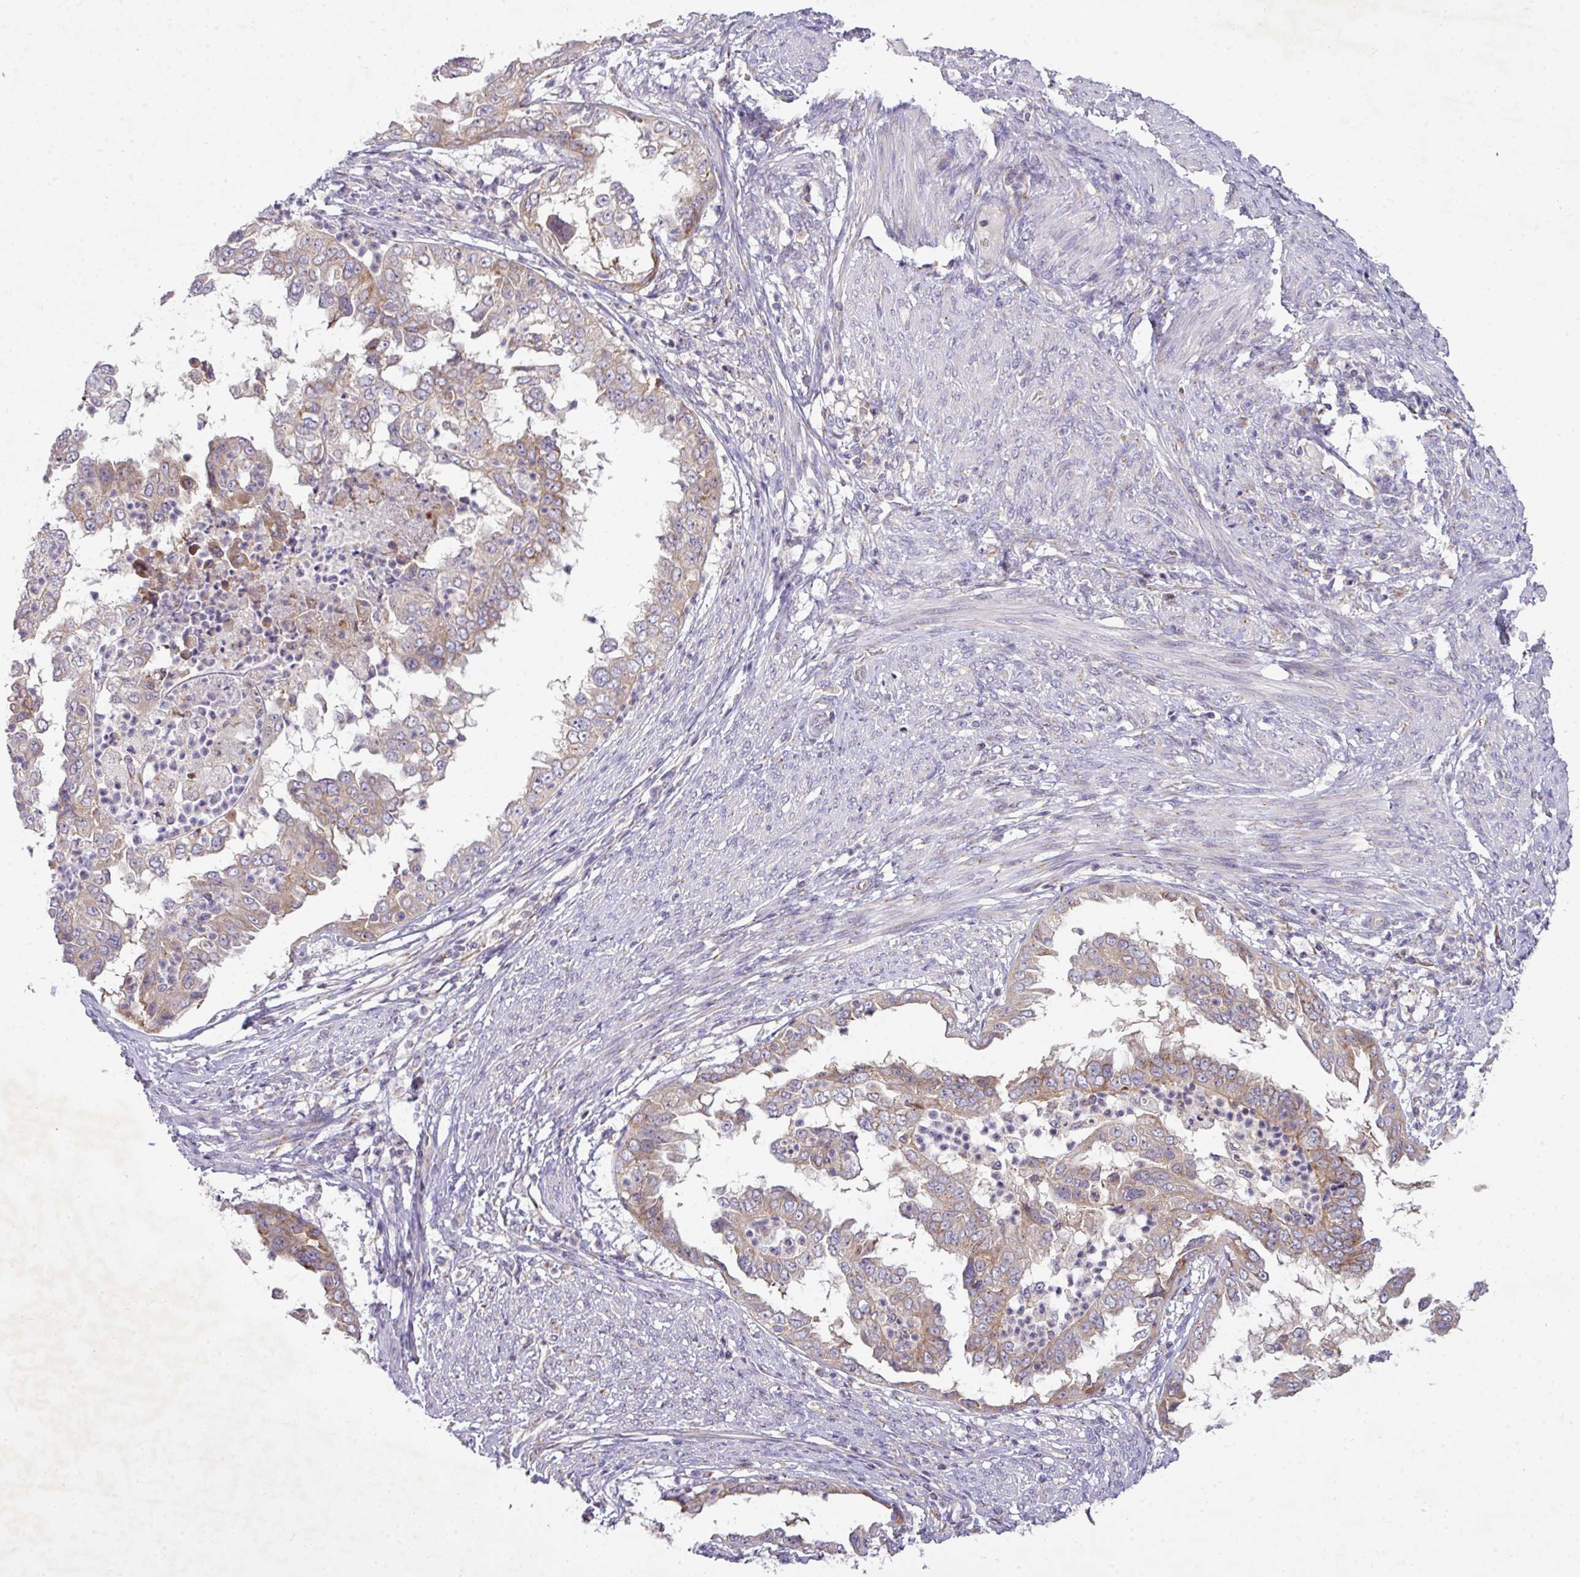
{"staining": {"intensity": "weak", "quantity": ">75%", "location": "cytoplasmic/membranous"}, "tissue": "endometrial cancer", "cell_type": "Tumor cells", "image_type": "cancer", "snomed": [{"axis": "morphology", "description": "Adenocarcinoma, NOS"}, {"axis": "topography", "description": "Endometrium"}], "caption": "Endometrial cancer stained with a protein marker reveals weak staining in tumor cells.", "gene": "VTI1A", "patient": {"sex": "female", "age": 85}}